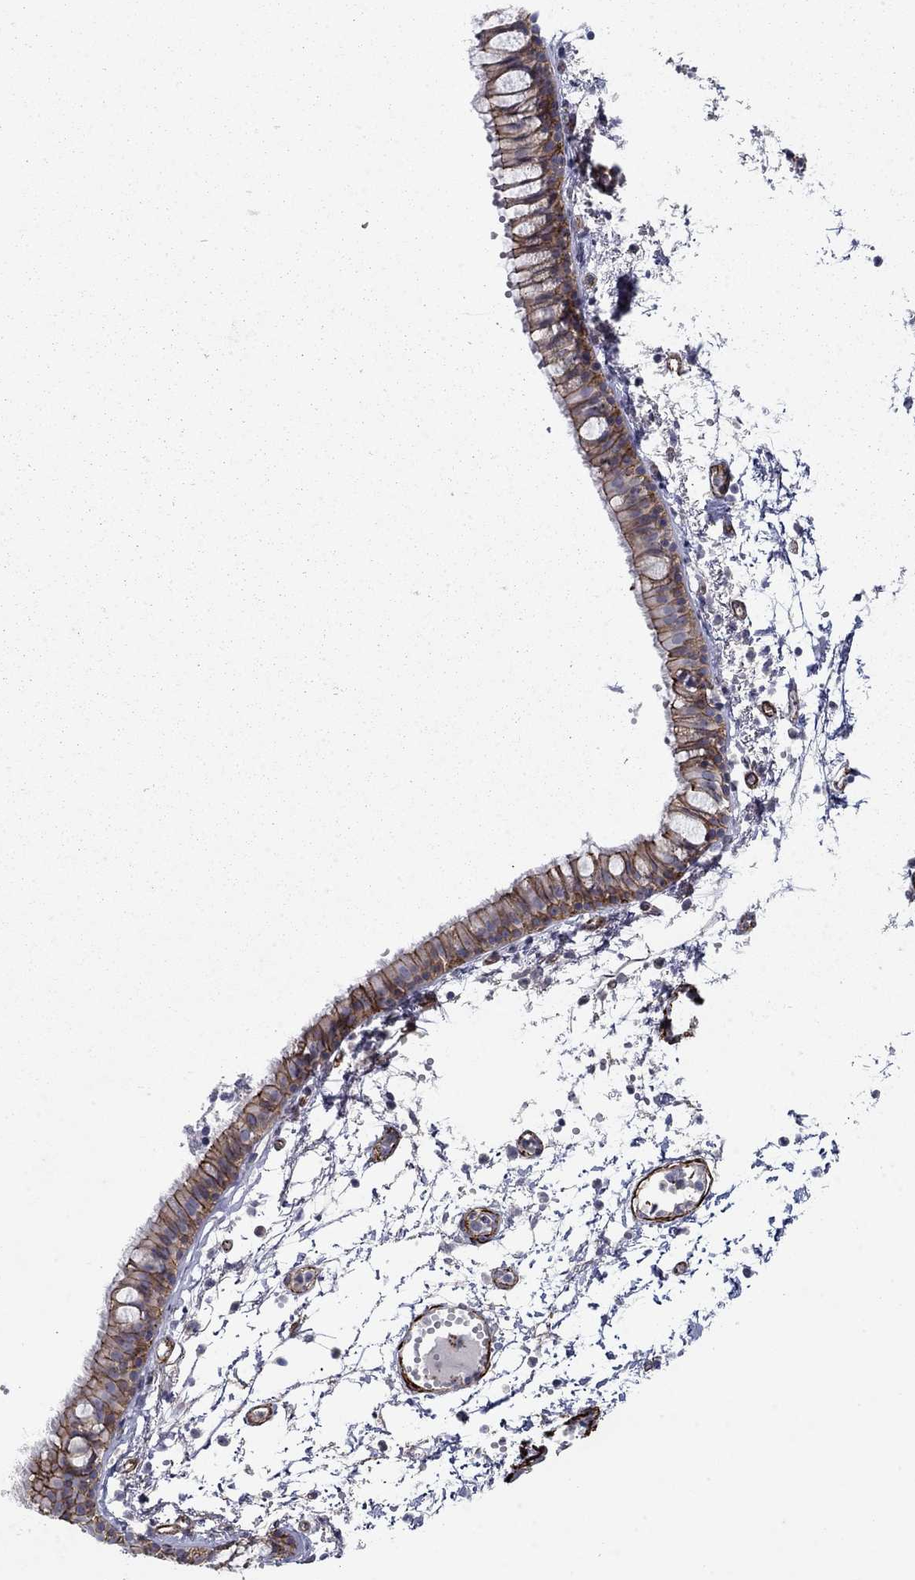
{"staining": {"intensity": "strong", "quantity": ">75%", "location": "cytoplasmic/membranous"}, "tissue": "bronchus", "cell_type": "Respiratory epithelial cells", "image_type": "normal", "snomed": [{"axis": "morphology", "description": "Normal tissue, NOS"}, {"axis": "topography", "description": "Cartilage tissue"}, {"axis": "topography", "description": "Bronchus"}], "caption": "The micrograph displays immunohistochemical staining of normal bronchus. There is strong cytoplasmic/membranous positivity is seen in about >75% of respiratory epithelial cells. The staining was performed using DAB (3,3'-diaminobenzidine) to visualize the protein expression in brown, while the nuclei were stained in blue with hematoxylin (Magnification: 20x).", "gene": "KRBA1", "patient": {"sex": "male", "age": 66}}